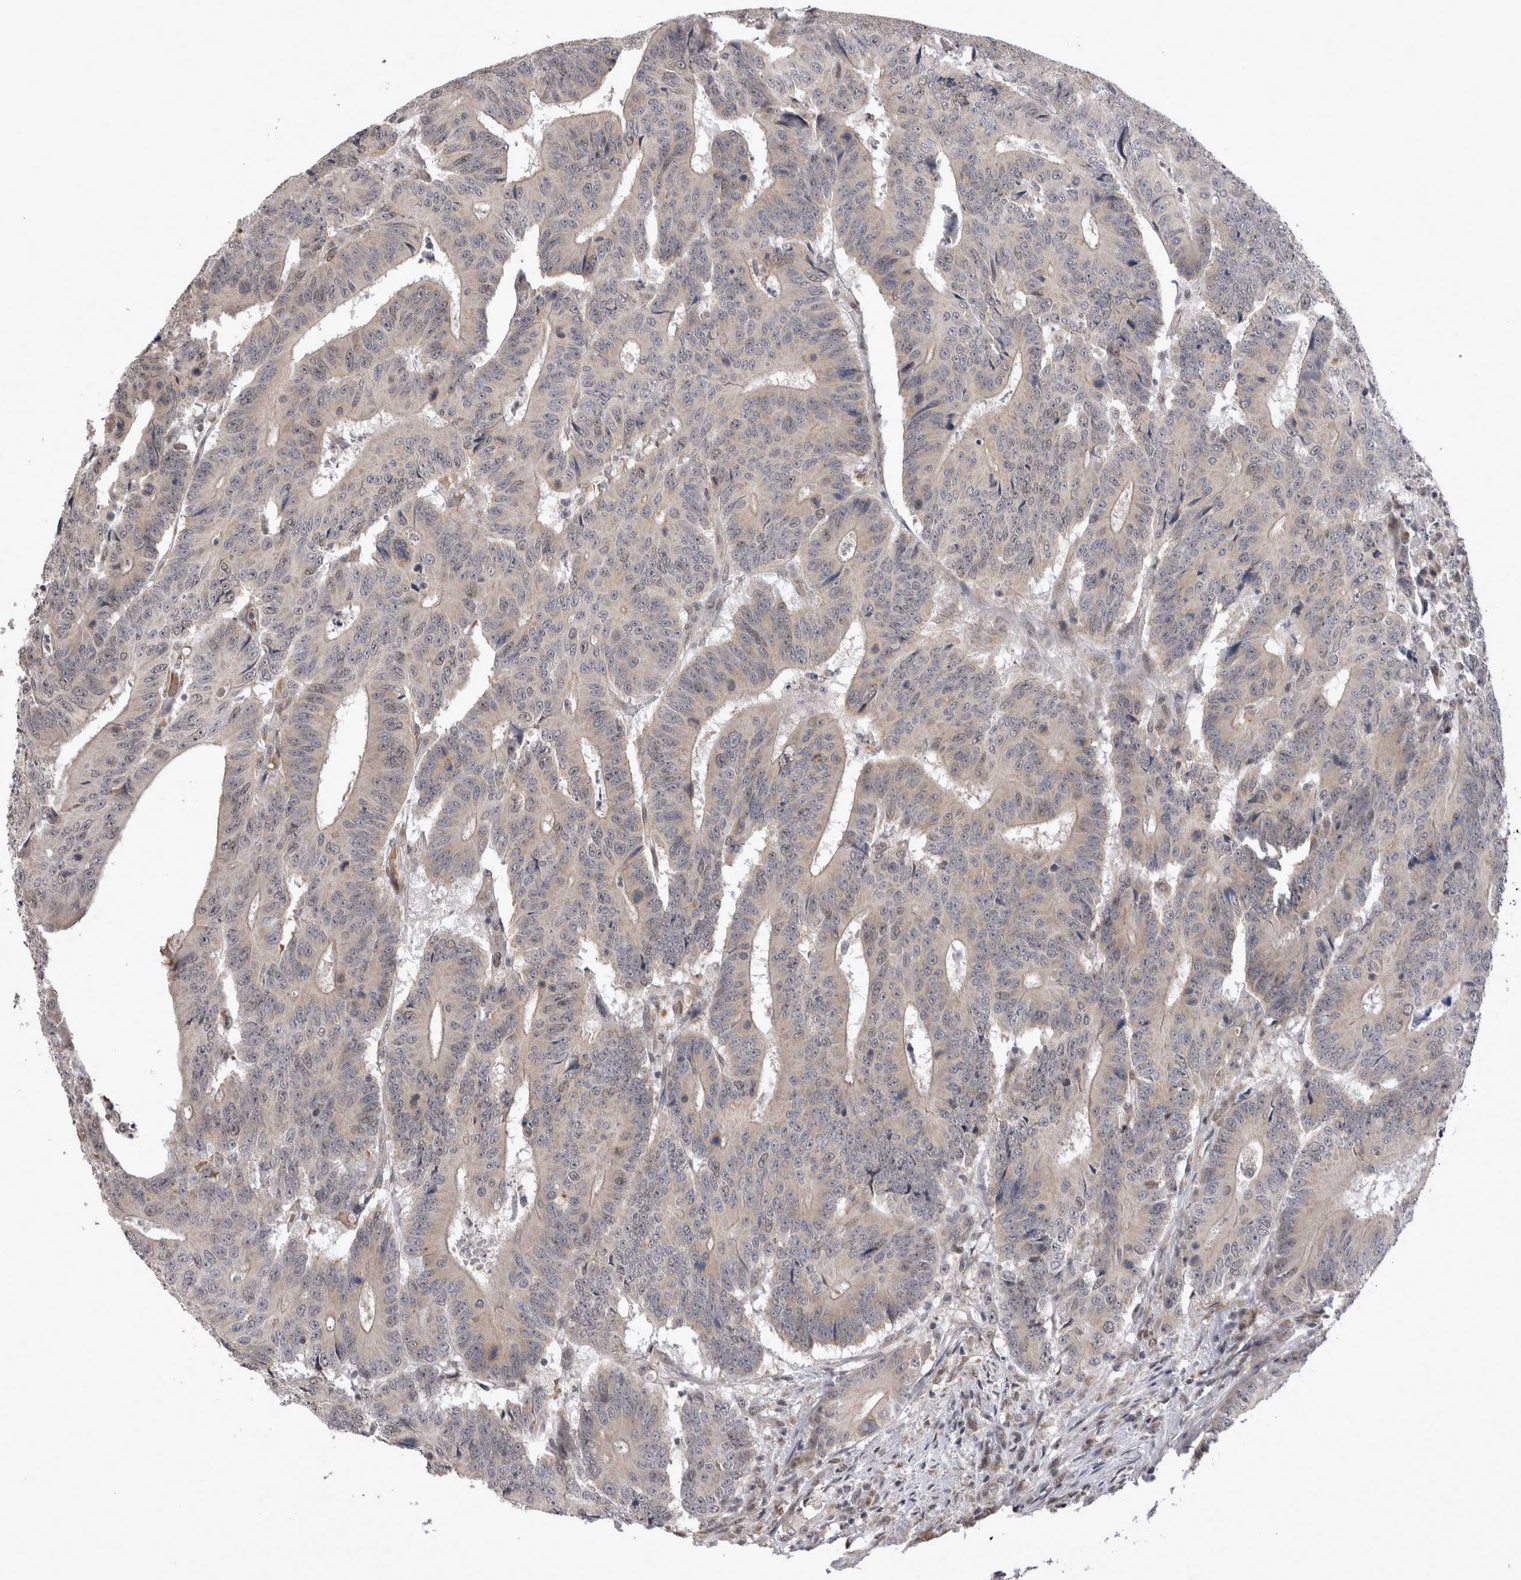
{"staining": {"intensity": "negative", "quantity": "none", "location": "none"}, "tissue": "colorectal cancer", "cell_type": "Tumor cells", "image_type": "cancer", "snomed": [{"axis": "morphology", "description": "Adenocarcinoma, NOS"}, {"axis": "topography", "description": "Colon"}], "caption": "A high-resolution micrograph shows IHC staining of colorectal cancer (adenocarcinoma), which exhibits no significant staining in tumor cells. The staining is performed using DAB brown chromogen with nuclei counter-stained in using hematoxylin.", "gene": "TMEM65", "patient": {"sex": "male", "age": 83}}